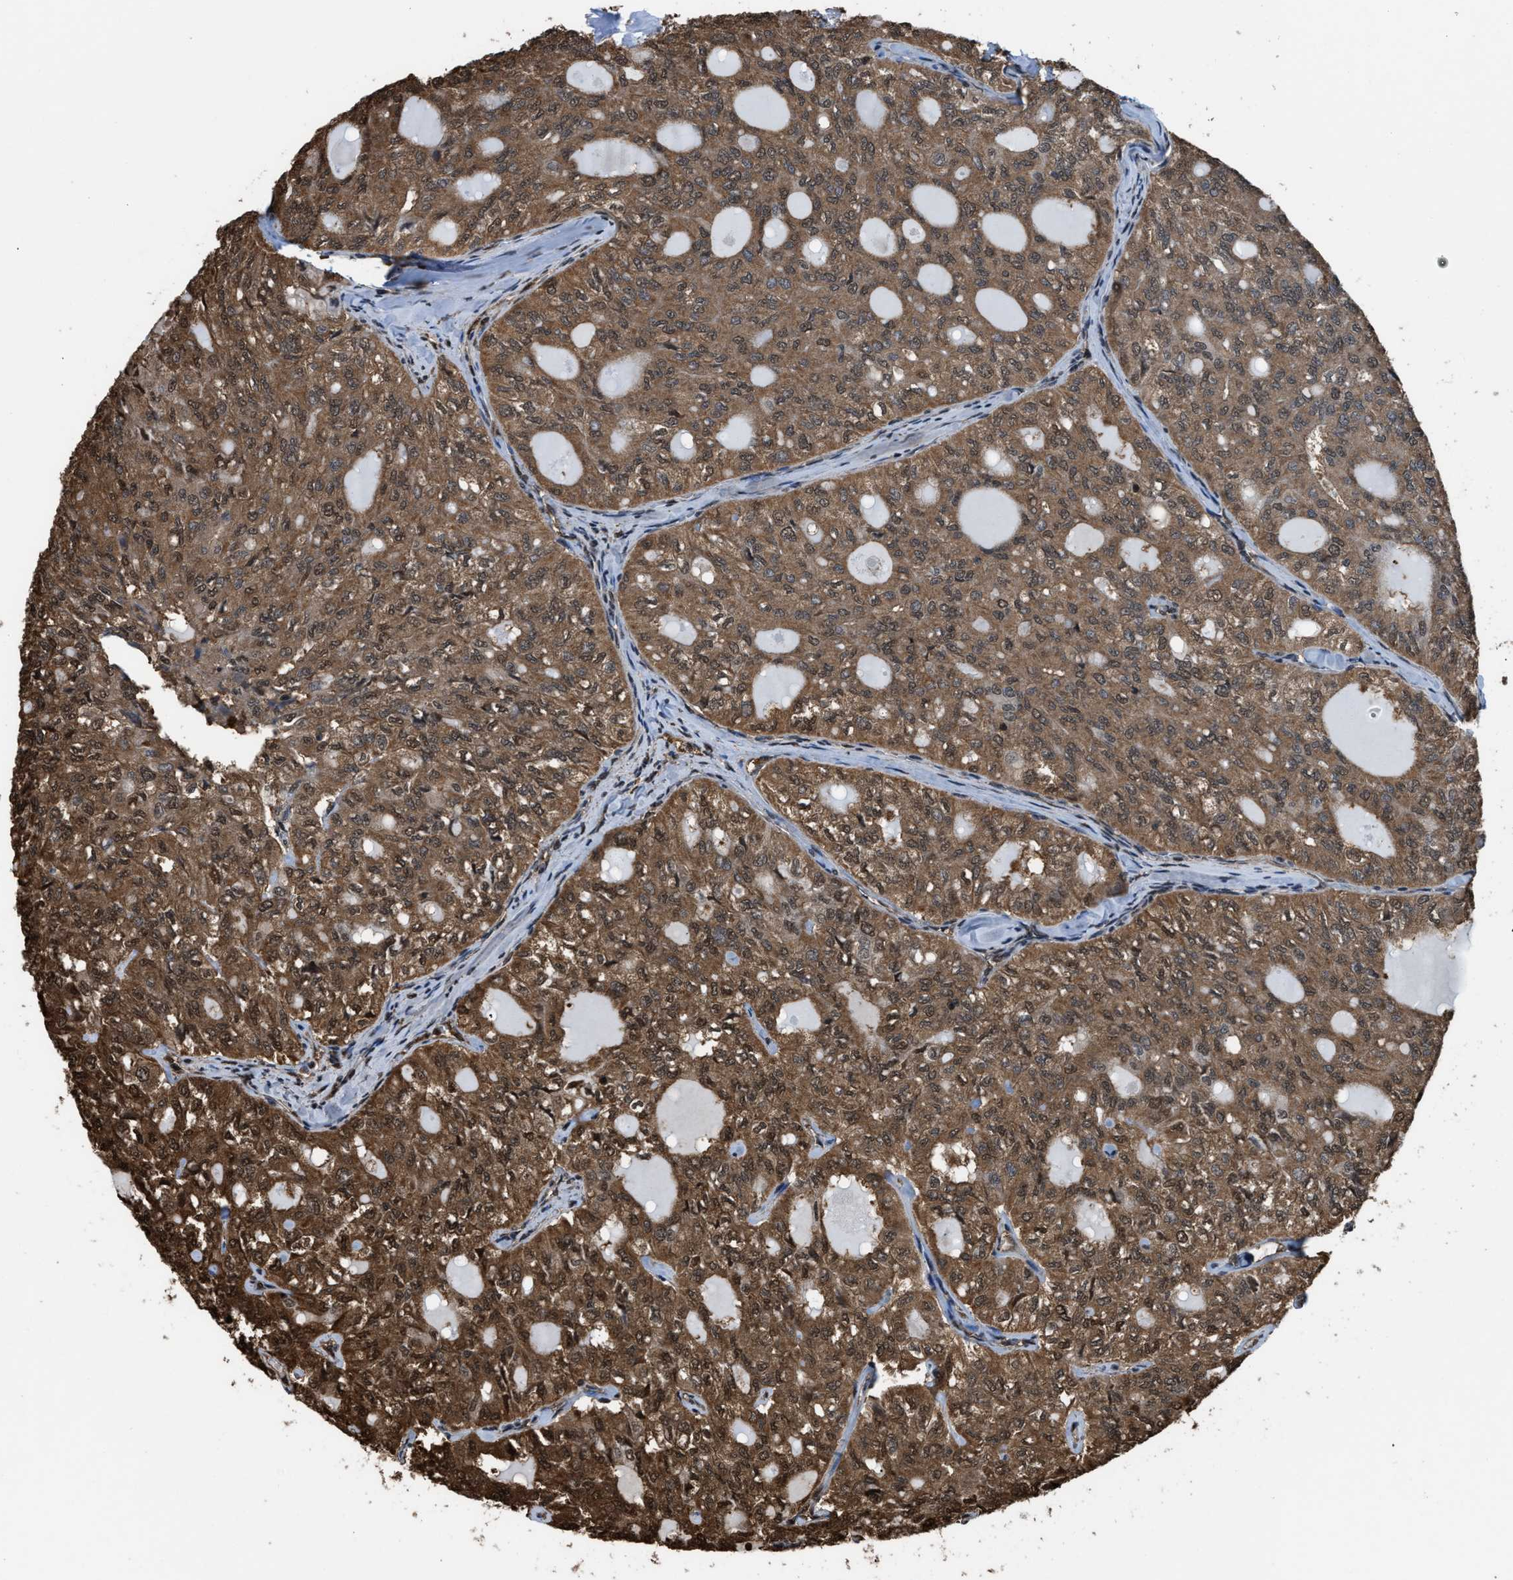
{"staining": {"intensity": "moderate", "quantity": ">75%", "location": "cytoplasmic/membranous,nuclear"}, "tissue": "thyroid cancer", "cell_type": "Tumor cells", "image_type": "cancer", "snomed": [{"axis": "morphology", "description": "Follicular adenoma carcinoma, NOS"}, {"axis": "topography", "description": "Thyroid gland"}], "caption": "Immunohistochemical staining of thyroid follicular adenoma carcinoma exhibits moderate cytoplasmic/membranous and nuclear protein staining in about >75% of tumor cells.", "gene": "FNTA", "patient": {"sex": "male", "age": 75}}